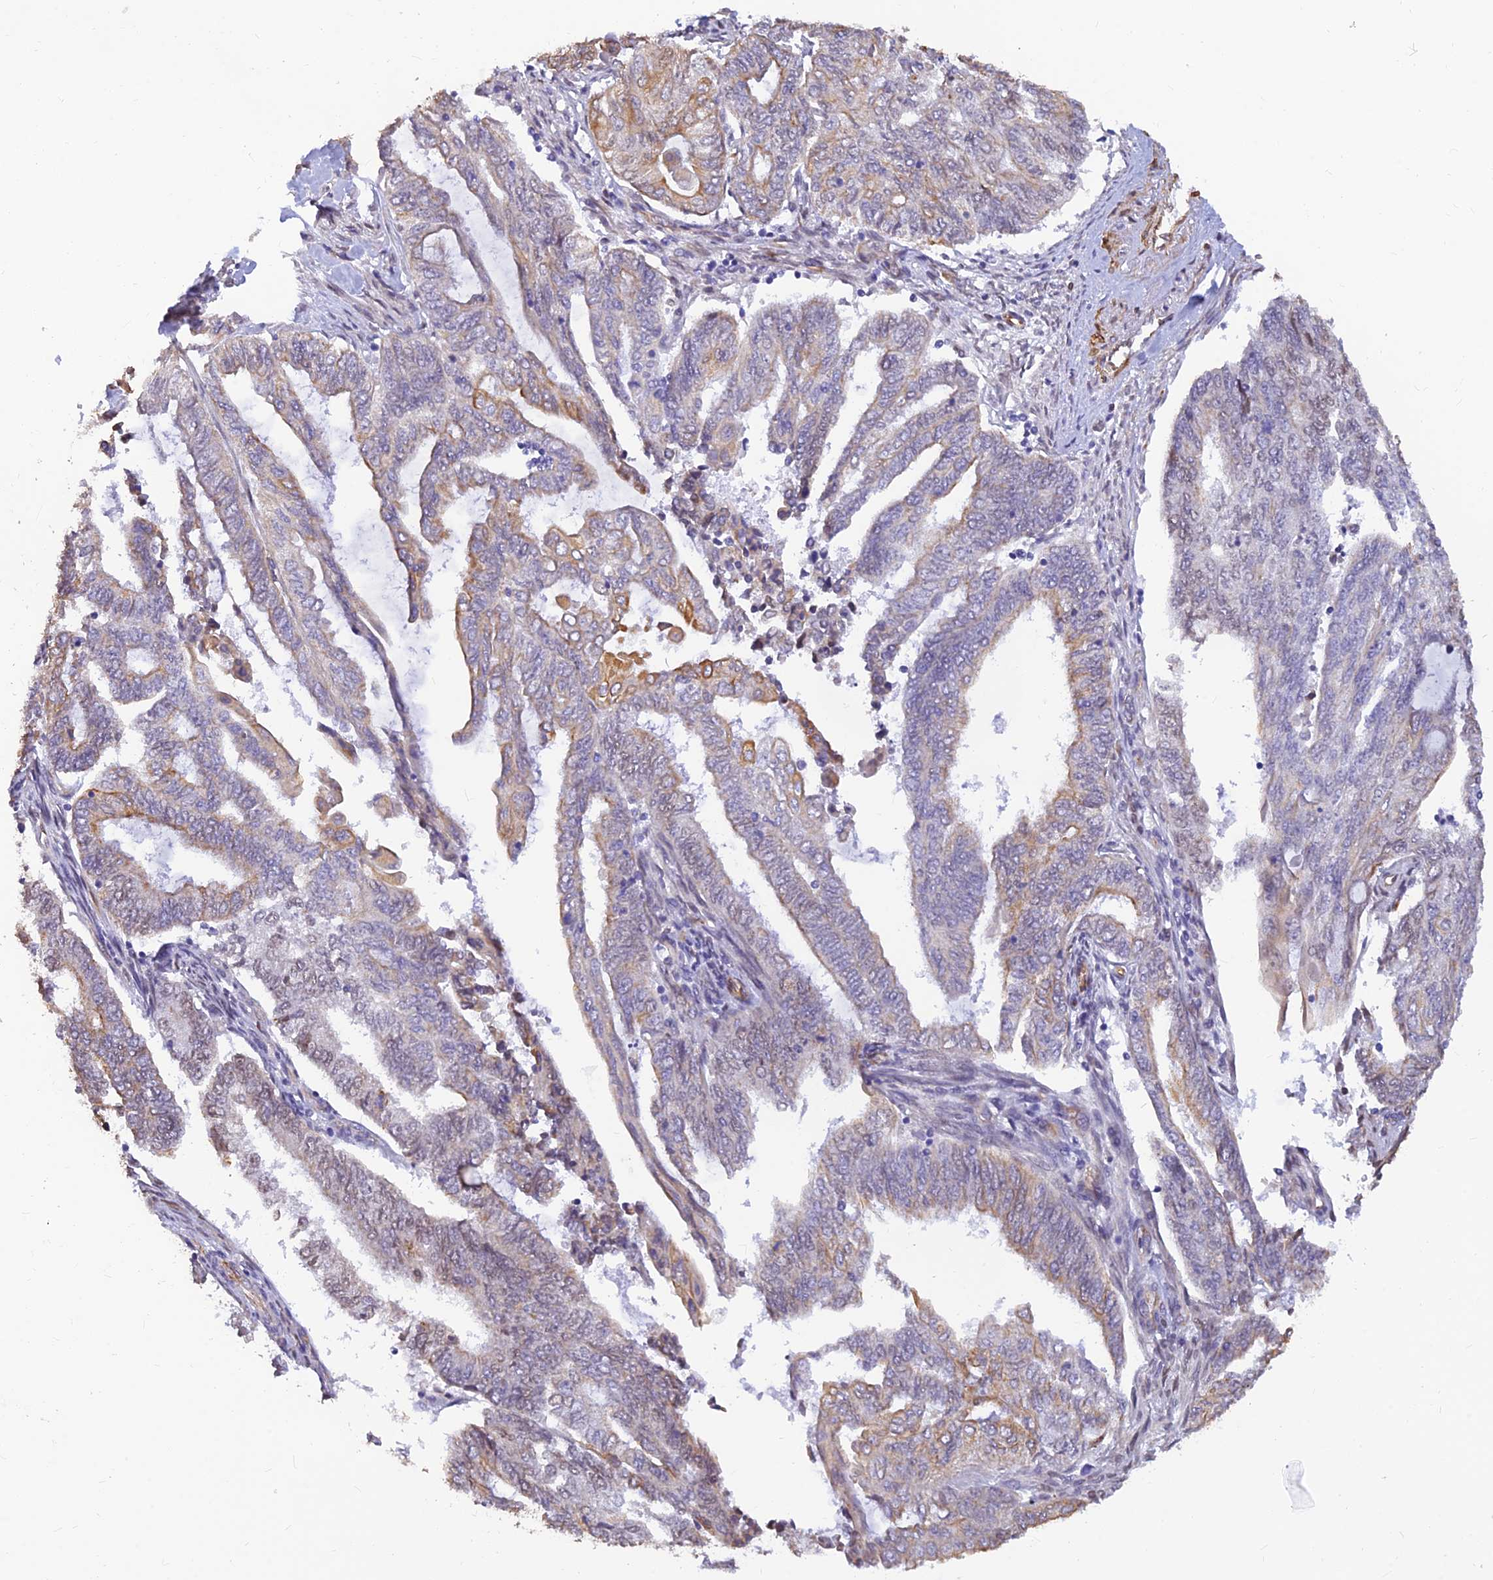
{"staining": {"intensity": "moderate", "quantity": "<25%", "location": "cytoplasmic/membranous"}, "tissue": "endometrial cancer", "cell_type": "Tumor cells", "image_type": "cancer", "snomed": [{"axis": "morphology", "description": "Adenocarcinoma, NOS"}, {"axis": "topography", "description": "Uterus"}, {"axis": "topography", "description": "Endometrium"}], "caption": "There is low levels of moderate cytoplasmic/membranous staining in tumor cells of endometrial adenocarcinoma, as demonstrated by immunohistochemical staining (brown color).", "gene": "ALDH1L2", "patient": {"sex": "female", "age": 70}}